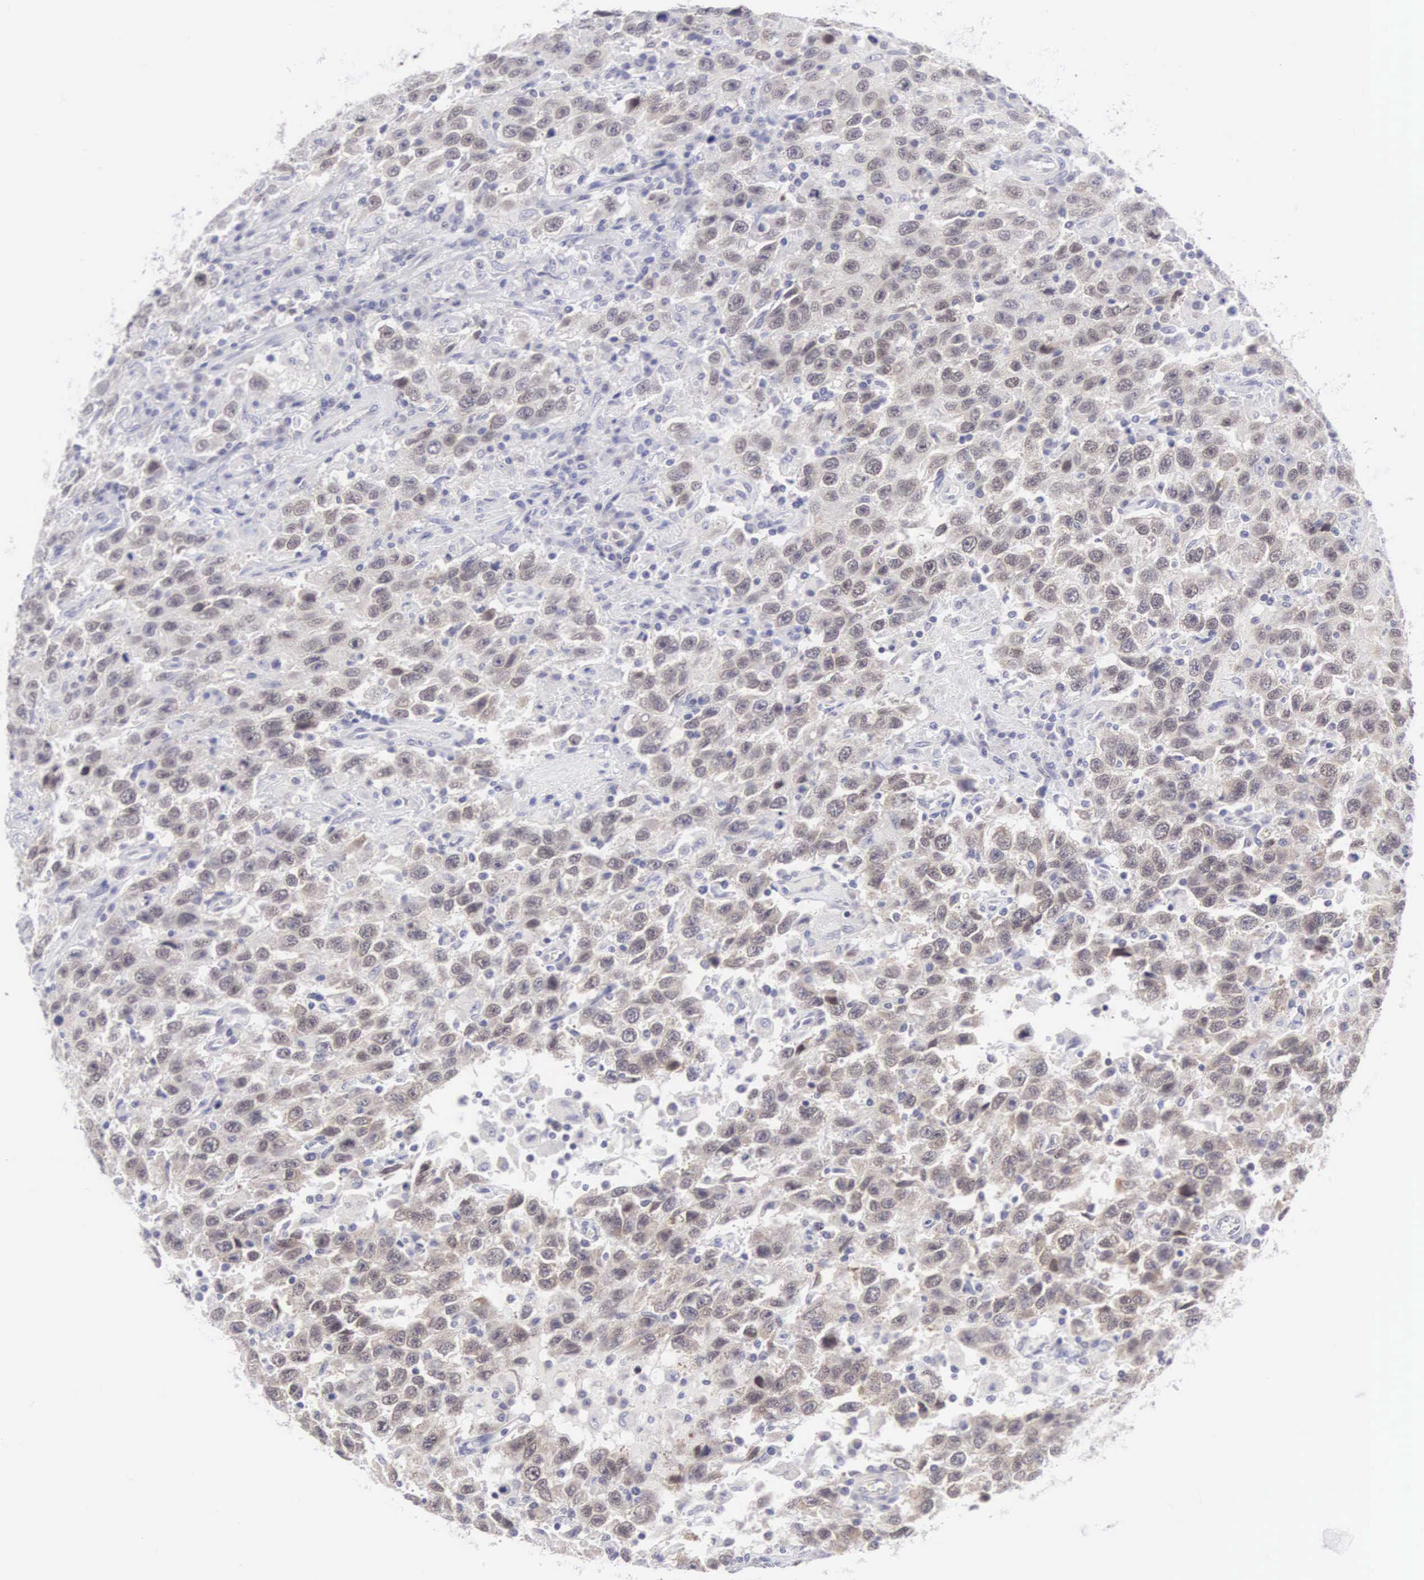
{"staining": {"intensity": "weak", "quantity": ">75%", "location": "cytoplasmic/membranous"}, "tissue": "testis cancer", "cell_type": "Tumor cells", "image_type": "cancer", "snomed": [{"axis": "morphology", "description": "Seminoma, NOS"}, {"axis": "topography", "description": "Testis"}], "caption": "Immunohistochemical staining of human testis cancer displays weak cytoplasmic/membranous protein positivity in about >75% of tumor cells.", "gene": "SOX11", "patient": {"sex": "male", "age": 41}}